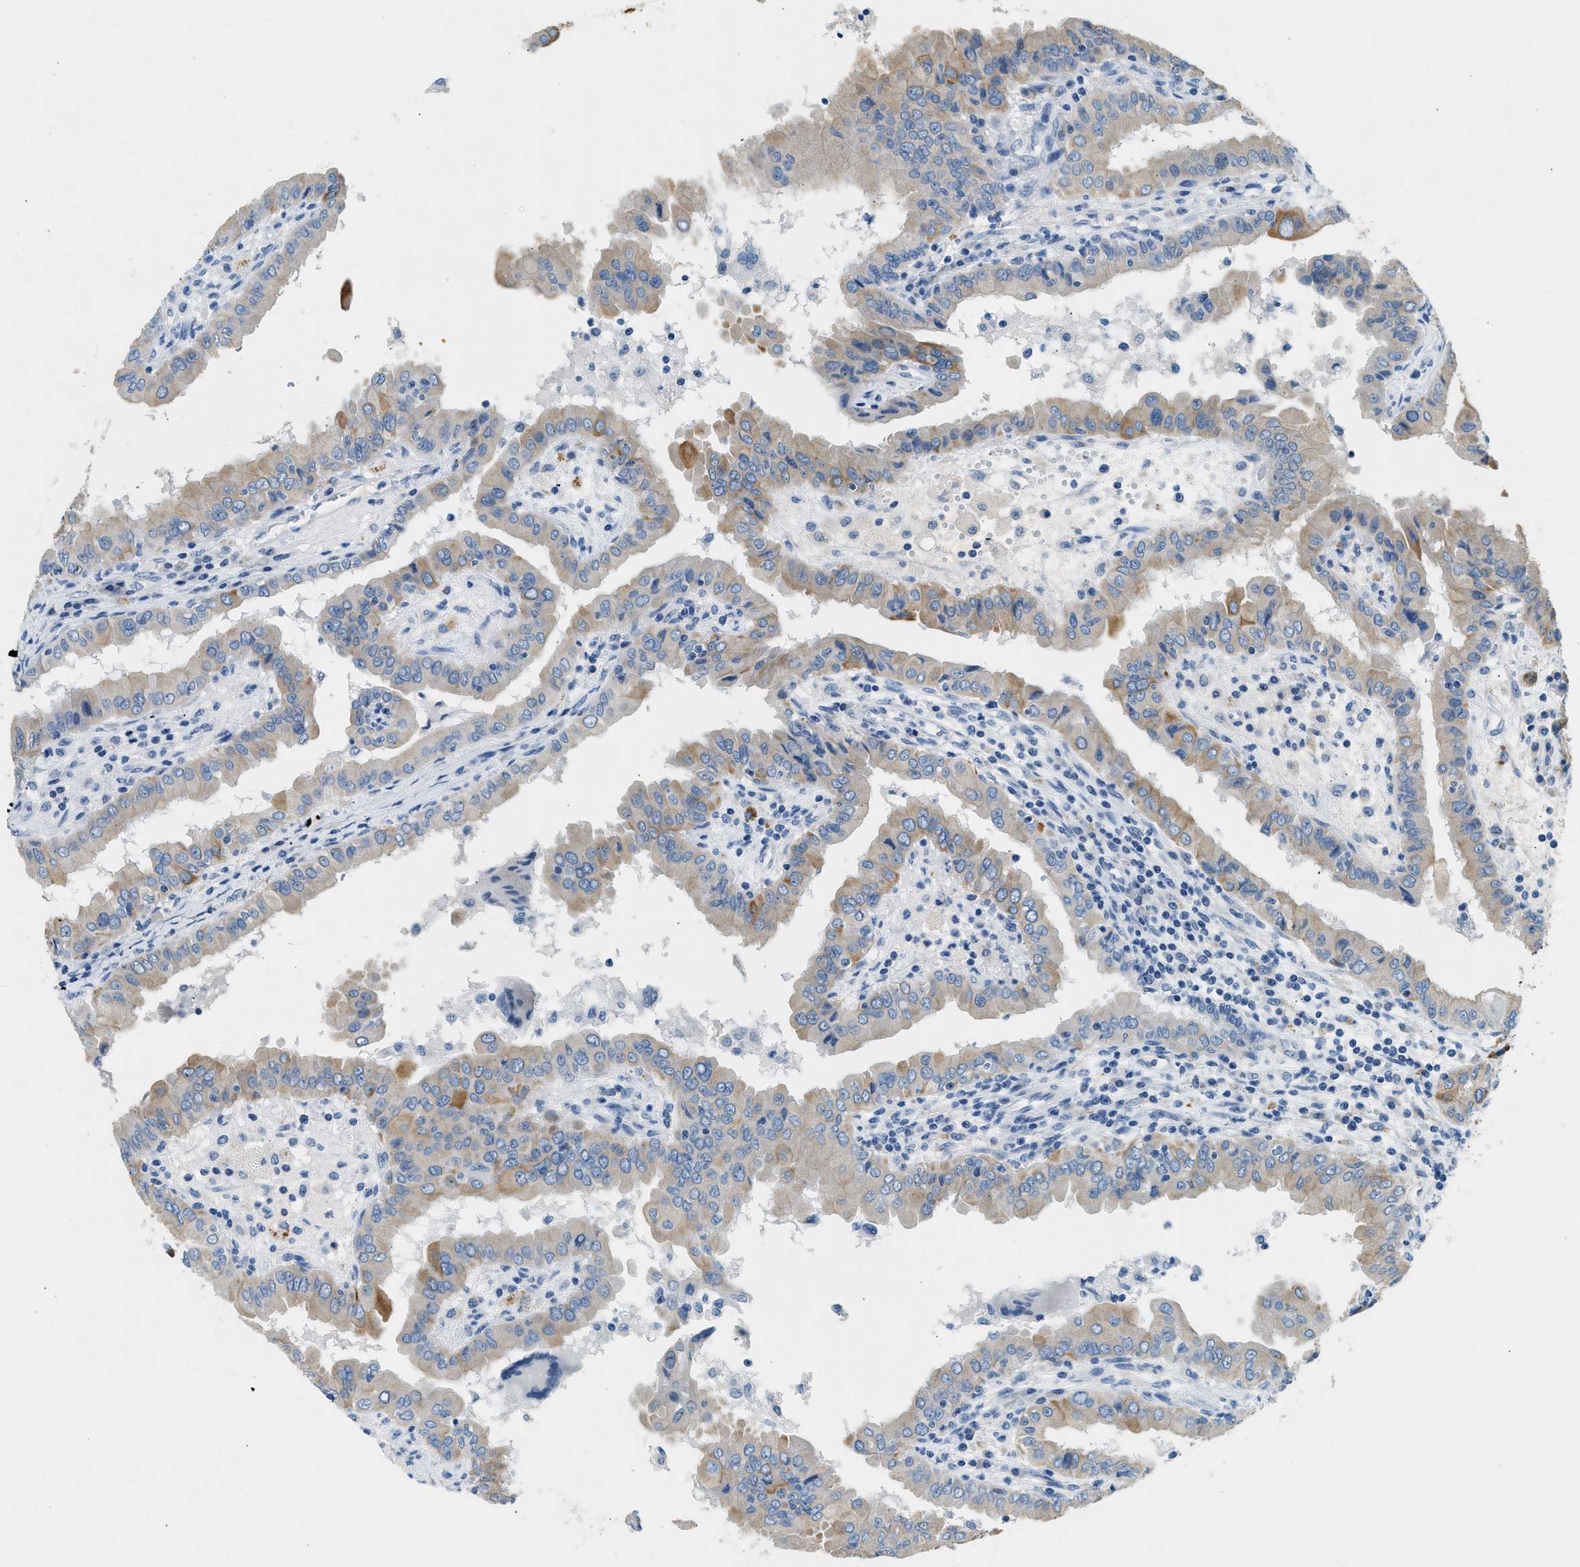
{"staining": {"intensity": "weak", "quantity": "25%-75%", "location": "cytoplasmic/membranous"}, "tissue": "thyroid cancer", "cell_type": "Tumor cells", "image_type": "cancer", "snomed": [{"axis": "morphology", "description": "Papillary adenocarcinoma, NOS"}, {"axis": "topography", "description": "Thyroid gland"}], "caption": "Tumor cells show low levels of weak cytoplasmic/membranous staining in about 25%-75% of cells in papillary adenocarcinoma (thyroid). Using DAB (brown) and hematoxylin (blue) stains, captured at high magnification using brightfield microscopy.", "gene": "CFAP20", "patient": {"sex": "male", "age": 33}}